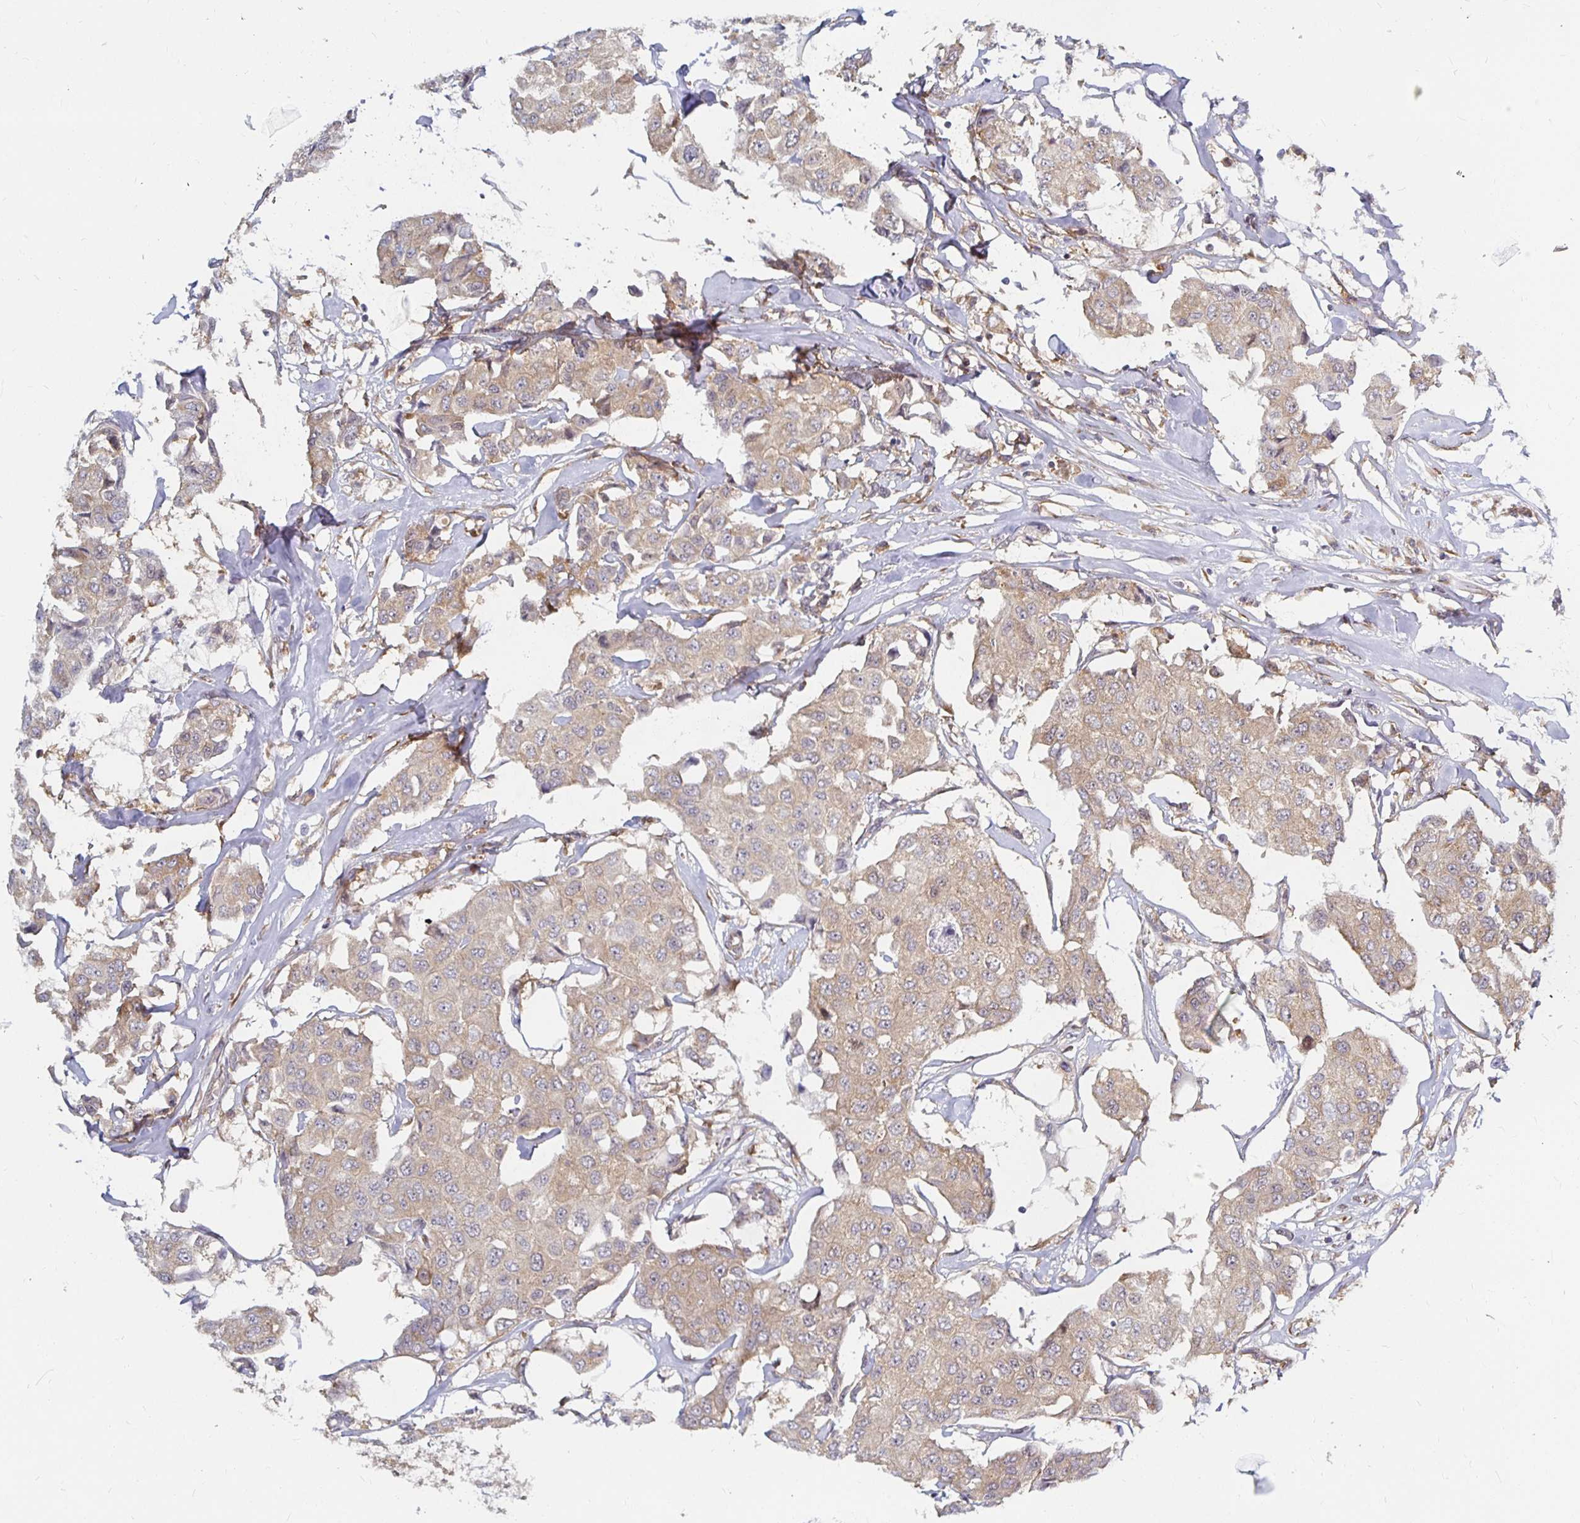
{"staining": {"intensity": "weak", "quantity": ">75%", "location": "cytoplasmic/membranous"}, "tissue": "breast cancer", "cell_type": "Tumor cells", "image_type": "cancer", "snomed": [{"axis": "morphology", "description": "Duct carcinoma"}, {"axis": "topography", "description": "Breast"}, {"axis": "topography", "description": "Lymph node"}], "caption": "Immunohistochemistry of infiltrating ductal carcinoma (breast) displays low levels of weak cytoplasmic/membranous staining in about >75% of tumor cells.", "gene": "PDAP1", "patient": {"sex": "female", "age": 80}}